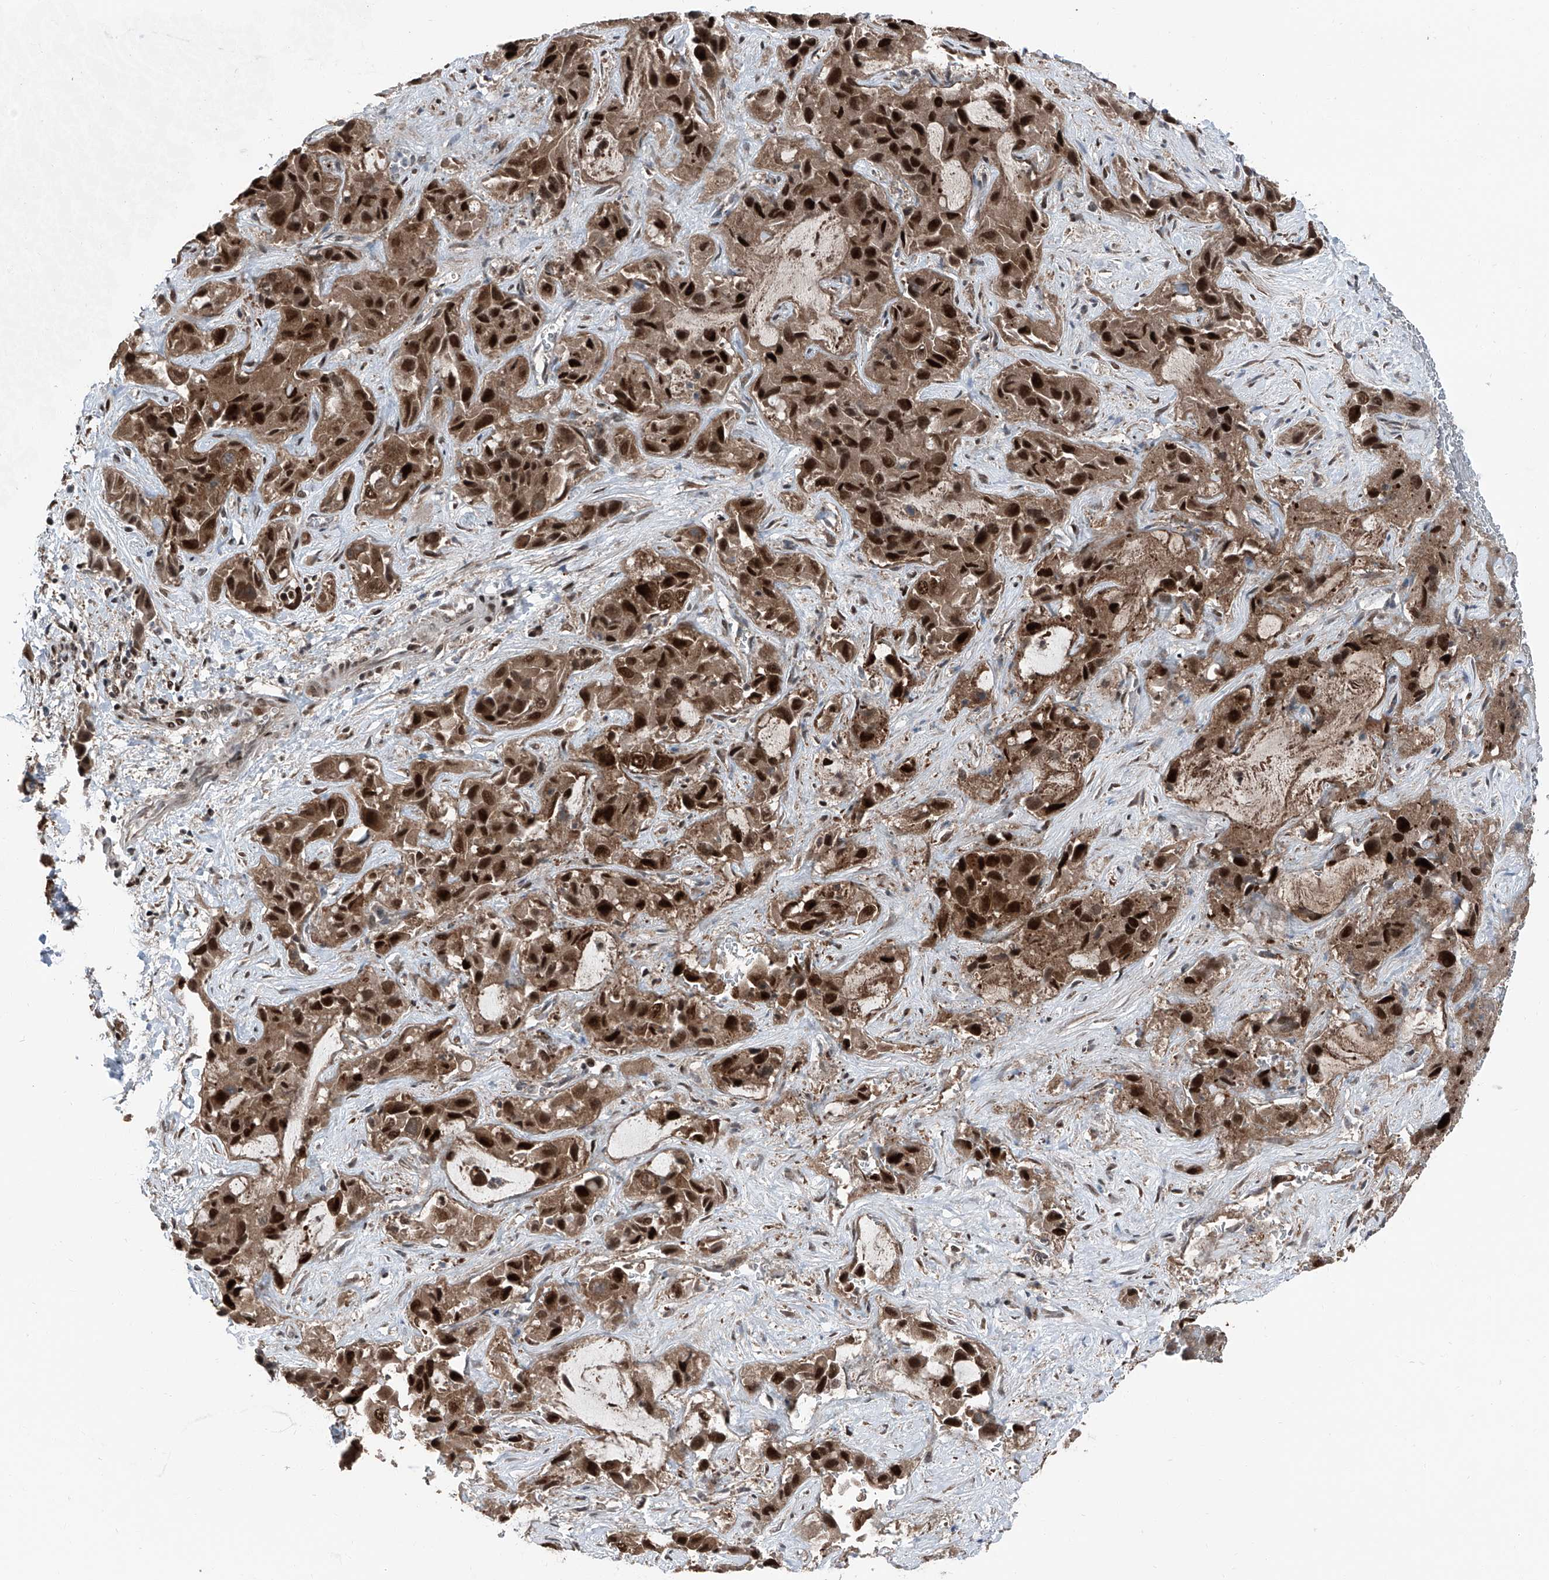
{"staining": {"intensity": "strong", "quantity": ">75%", "location": "nuclear"}, "tissue": "liver cancer", "cell_type": "Tumor cells", "image_type": "cancer", "snomed": [{"axis": "morphology", "description": "Cholangiocarcinoma"}, {"axis": "topography", "description": "Liver"}], "caption": "This image shows immunohistochemistry staining of liver cancer (cholangiocarcinoma), with high strong nuclear staining in approximately >75% of tumor cells.", "gene": "FKBP5", "patient": {"sex": "female", "age": 52}}